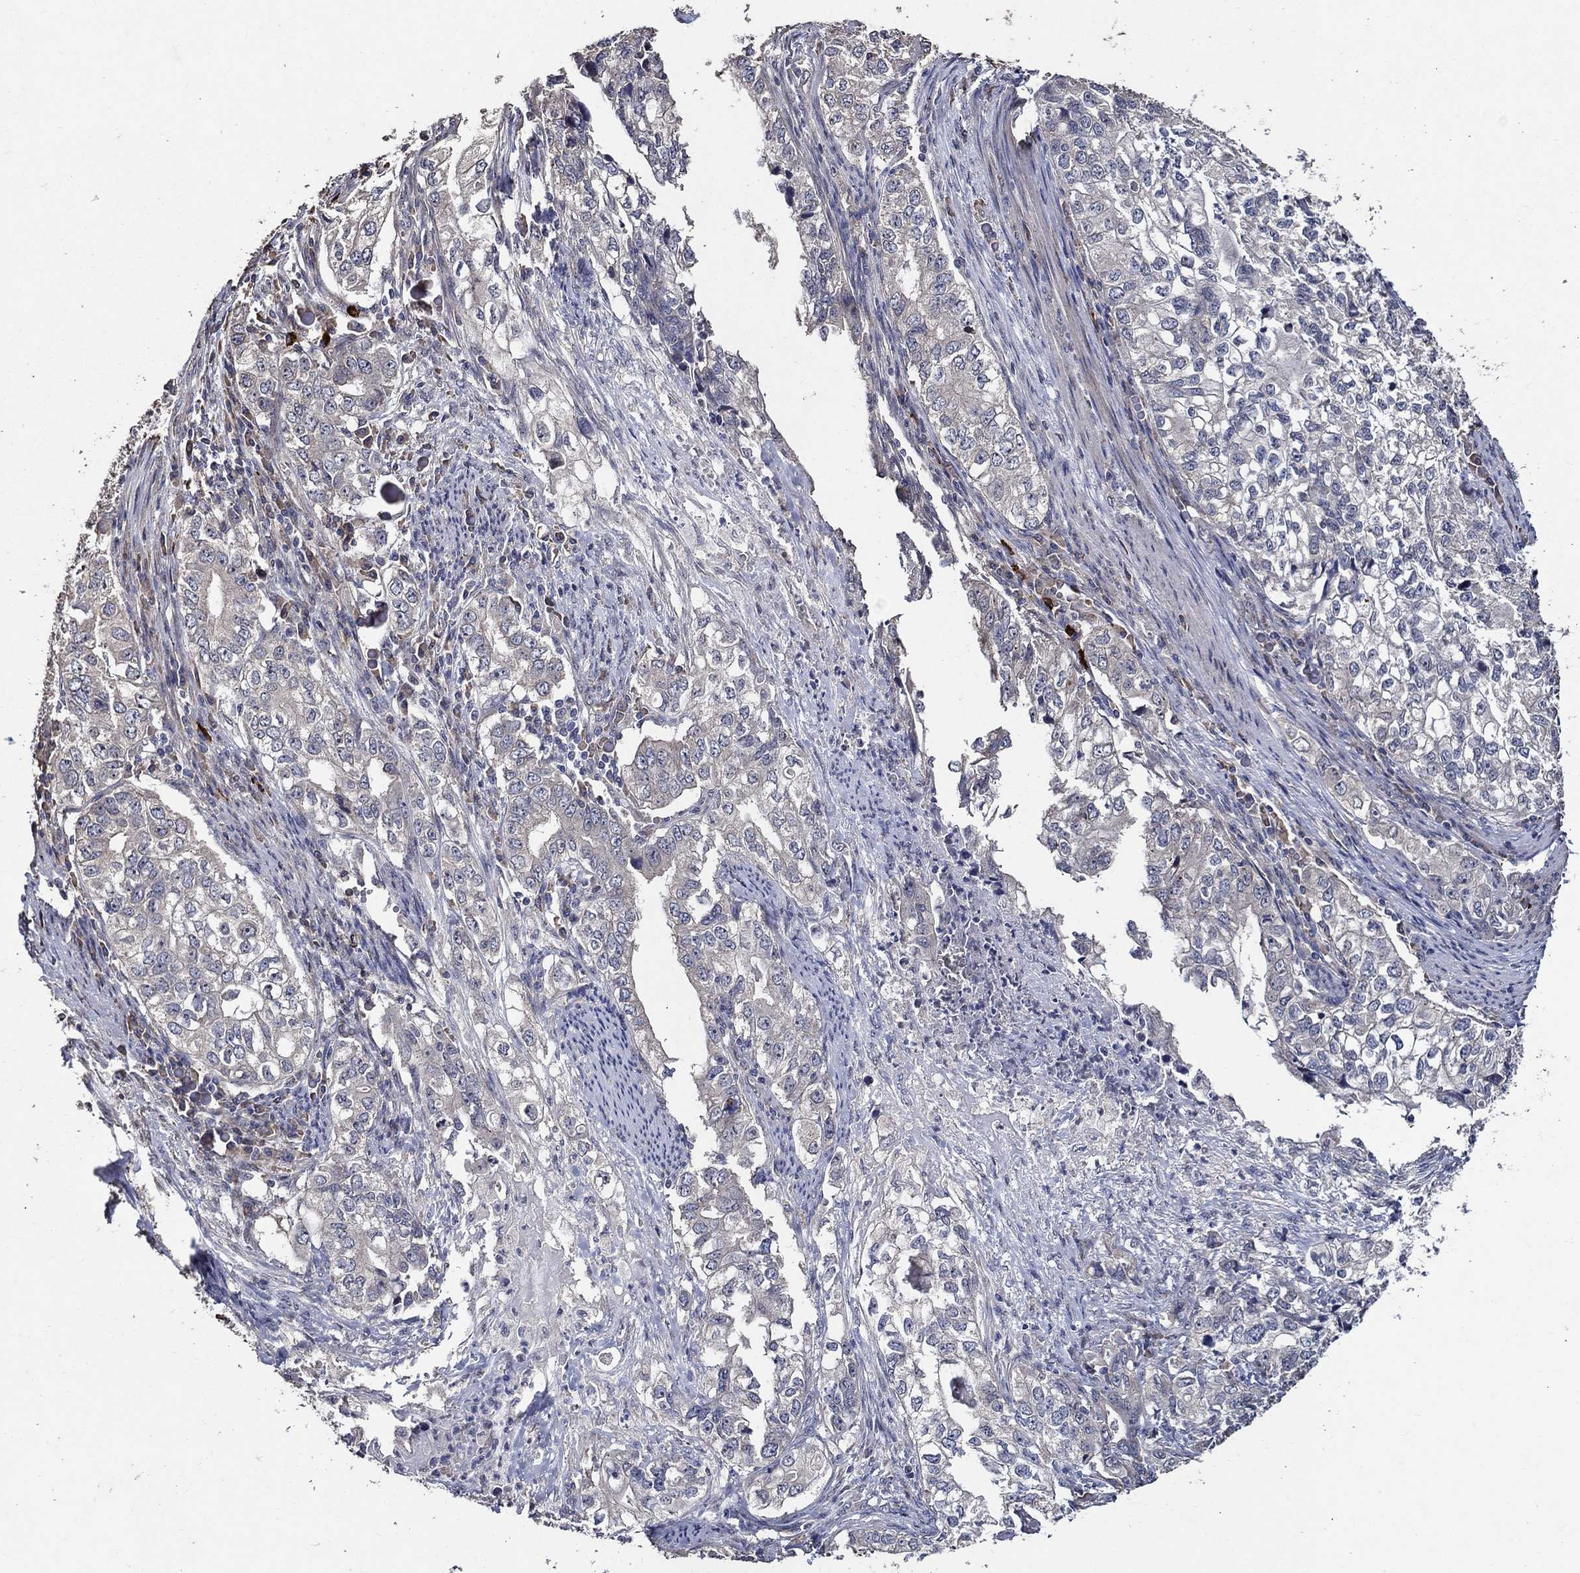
{"staining": {"intensity": "negative", "quantity": "none", "location": "none"}, "tissue": "stomach cancer", "cell_type": "Tumor cells", "image_type": "cancer", "snomed": [{"axis": "morphology", "description": "Adenocarcinoma, NOS"}, {"axis": "topography", "description": "Stomach, lower"}], "caption": "A high-resolution photomicrograph shows IHC staining of stomach adenocarcinoma, which demonstrates no significant positivity in tumor cells. (Stains: DAB immunohistochemistry (IHC) with hematoxylin counter stain, Microscopy: brightfield microscopy at high magnification).", "gene": "HAP1", "patient": {"sex": "female", "age": 72}}